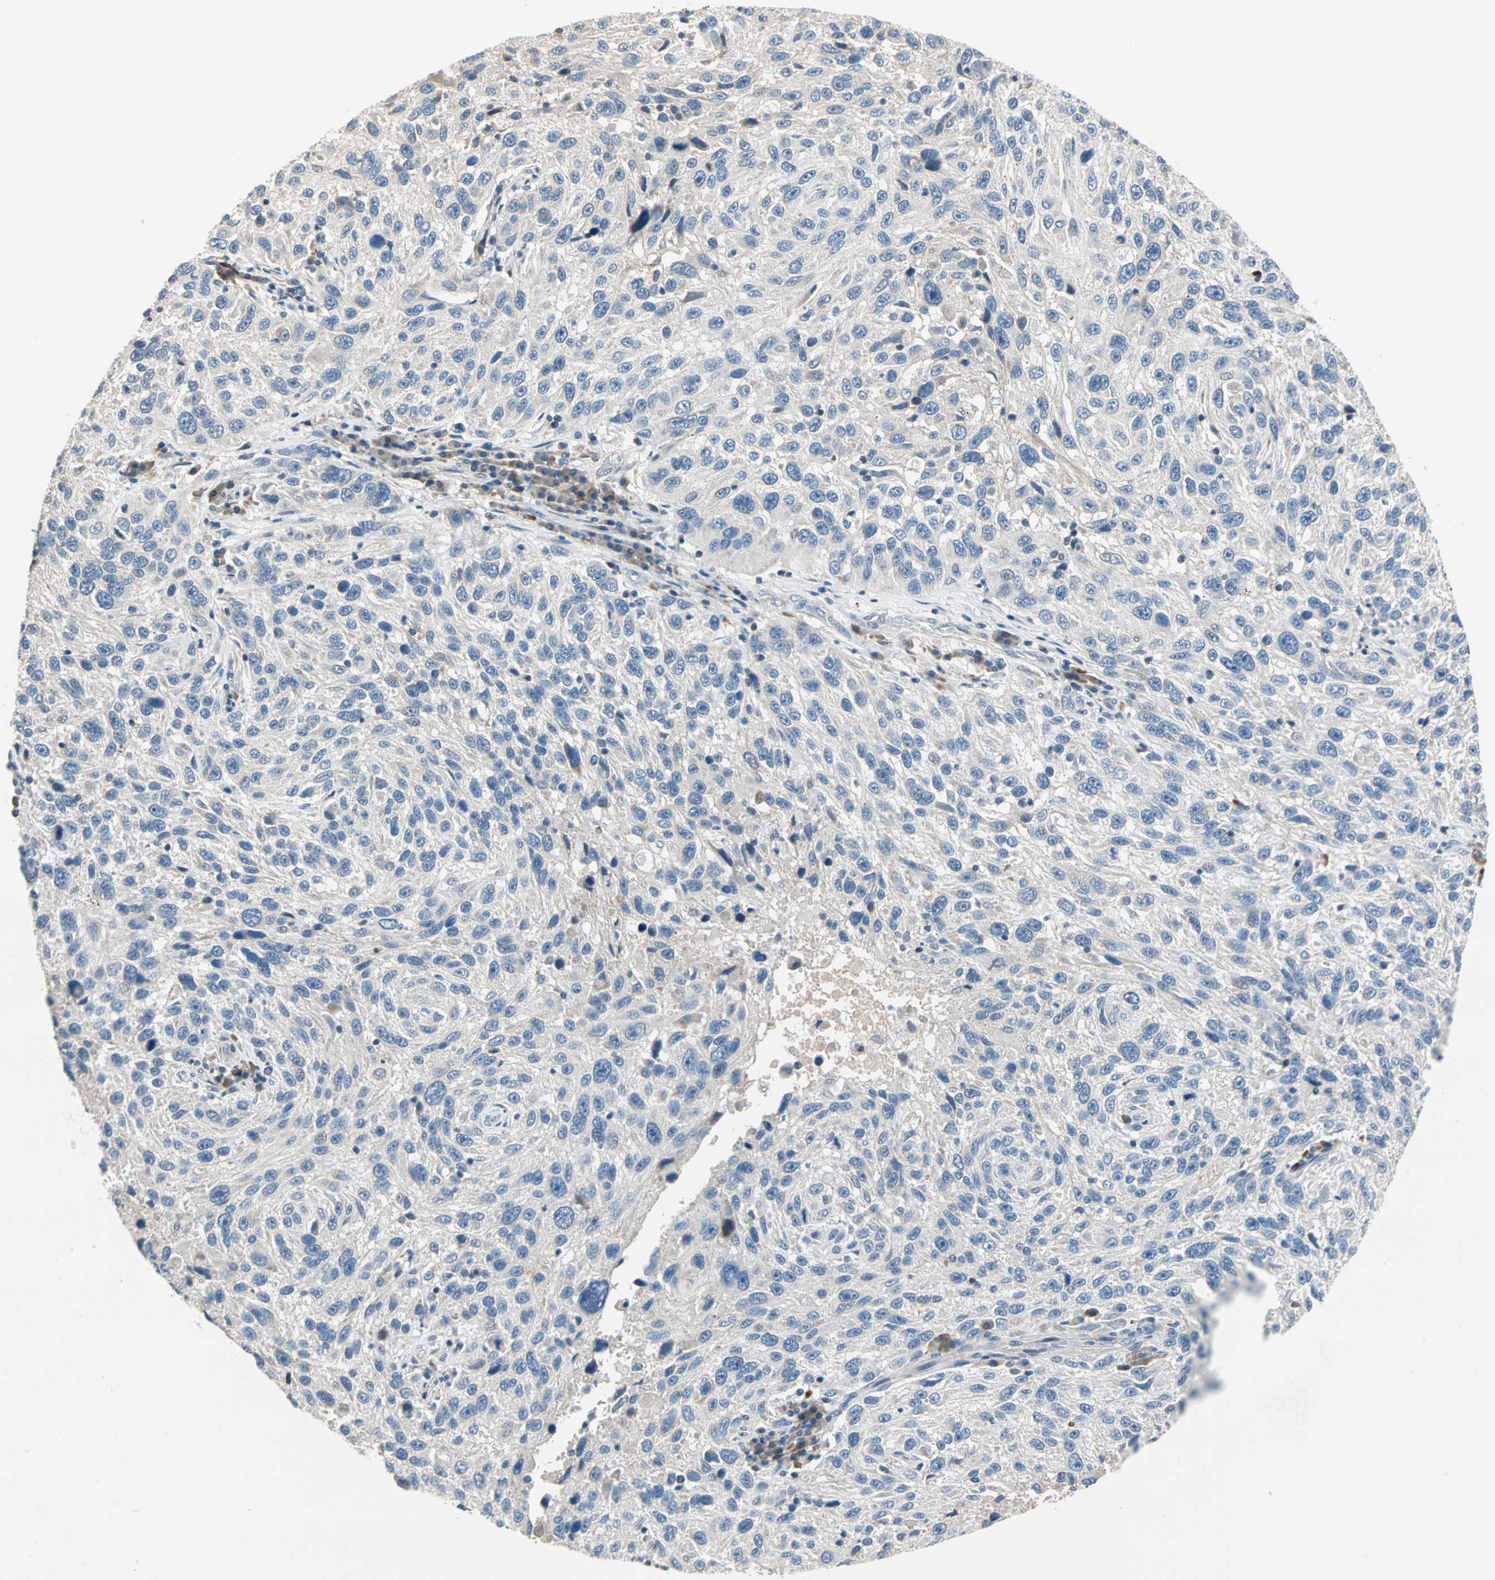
{"staining": {"intensity": "weak", "quantity": "<25%", "location": "cytoplasmic/membranous"}, "tissue": "melanoma", "cell_type": "Tumor cells", "image_type": "cancer", "snomed": [{"axis": "morphology", "description": "Malignant melanoma, NOS"}, {"axis": "topography", "description": "Skin"}], "caption": "Histopathology image shows no significant protein expression in tumor cells of melanoma. Brightfield microscopy of immunohistochemistry stained with DAB (3,3'-diaminobenzidine) (brown) and hematoxylin (blue), captured at high magnification.", "gene": "GPR153", "patient": {"sex": "male", "age": 53}}